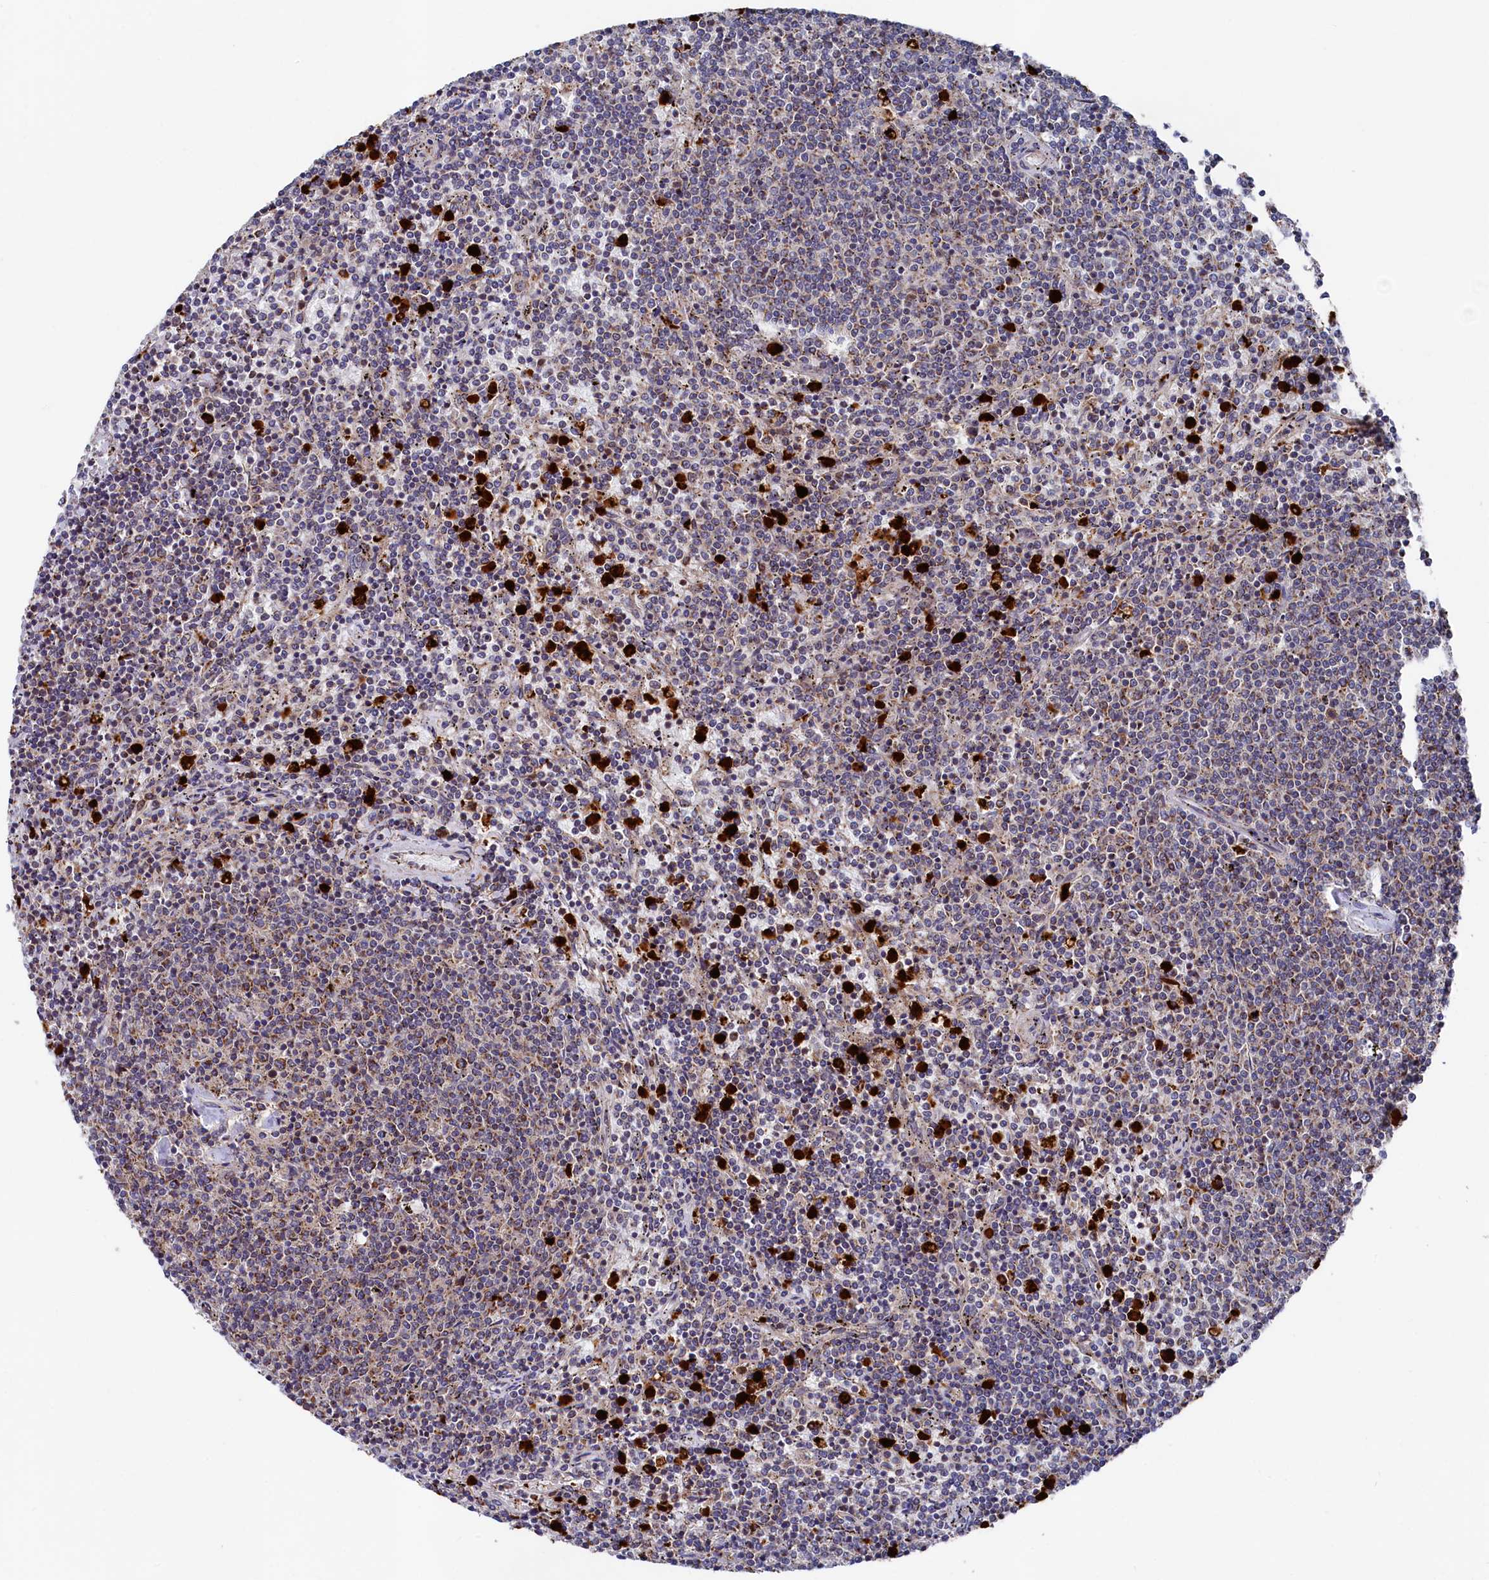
{"staining": {"intensity": "weak", "quantity": "25%-75%", "location": "cytoplasmic/membranous"}, "tissue": "lymphoma", "cell_type": "Tumor cells", "image_type": "cancer", "snomed": [{"axis": "morphology", "description": "Malignant lymphoma, non-Hodgkin's type, Low grade"}, {"axis": "topography", "description": "Spleen"}], "caption": "Low-grade malignant lymphoma, non-Hodgkin's type tissue shows weak cytoplasmic/membranous expression in about 25%-75% of tumor cells, visualized by immunohistochemistry.", "gene": "CHCHD1", "patient": {"sex": "female", "age": 50}}